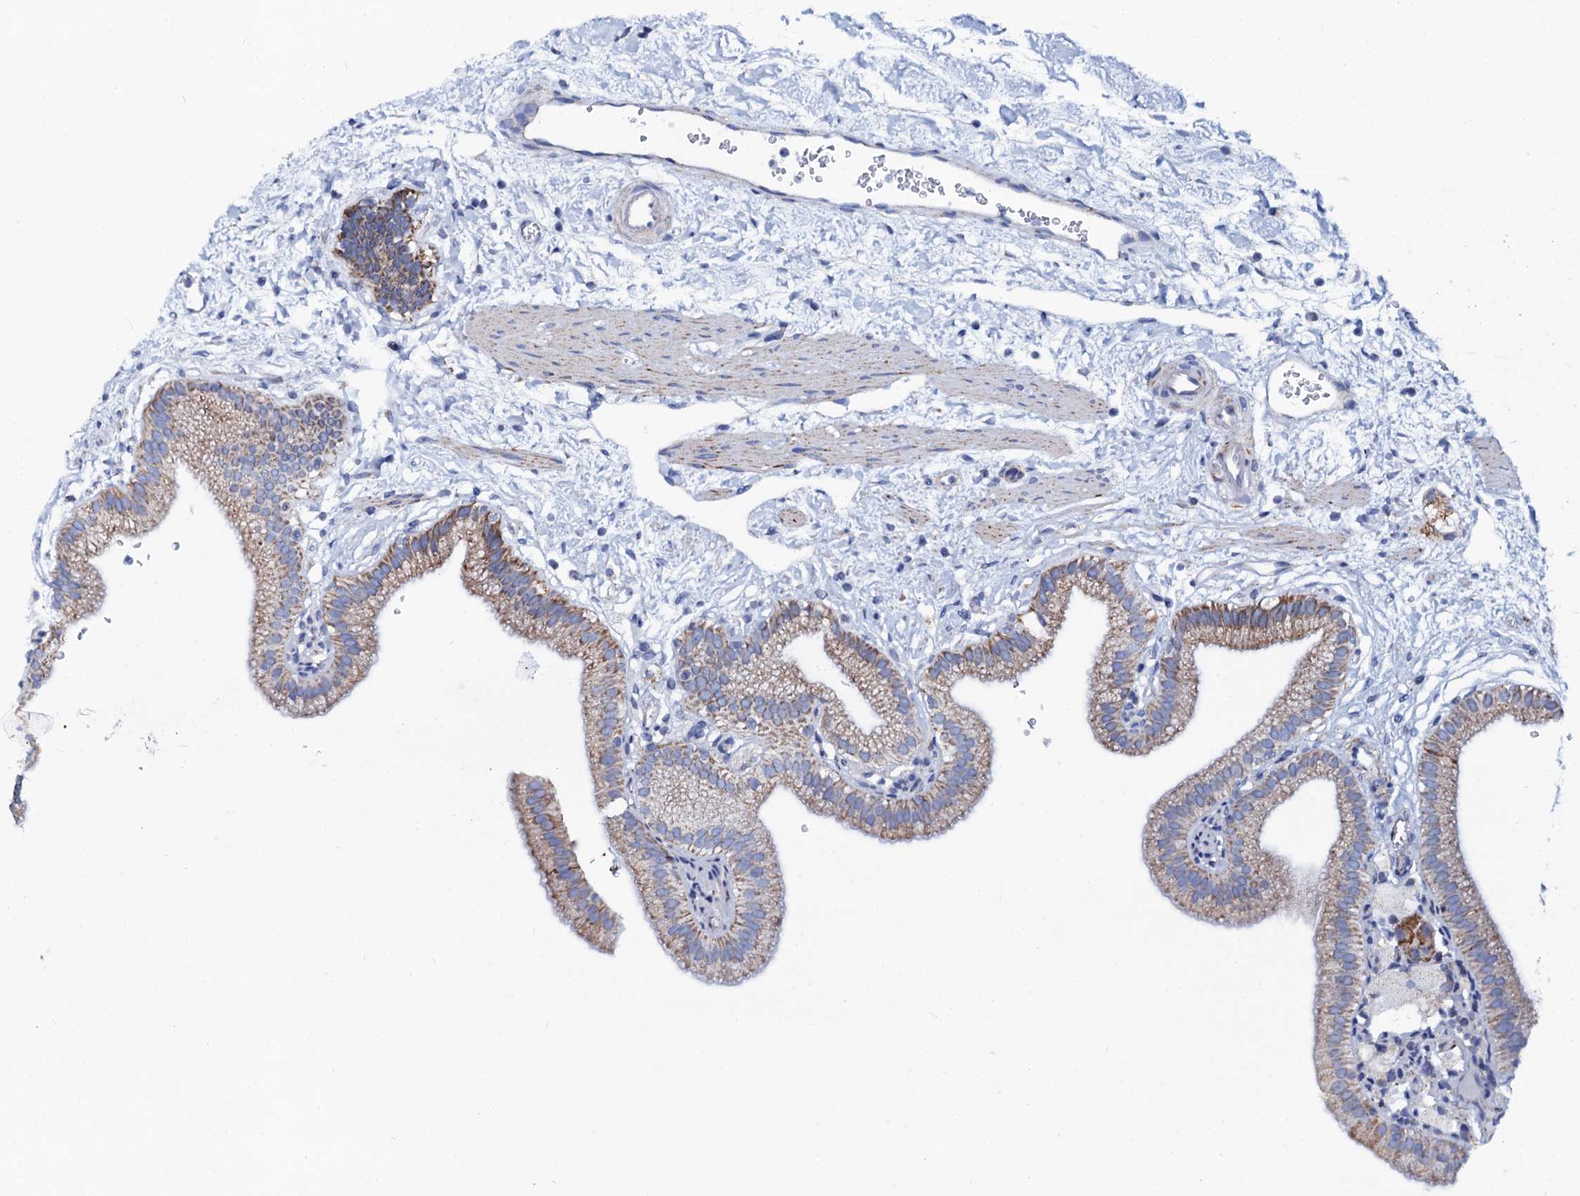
{"staining": {"intensity": "moderate", "quantity": ">75%", "location": "cytoplasmic/membranous"}, "tissue": "gallbladder", "cell_type": "Glandular cells", "image_type": "normal", "snomed": [{"axis": "morphology", "description": "Normal tissue, NOS"}, {"axis": "topography", "description": "Gallbladder"}], "caption": "The immunohistochemical stain labels moderate cytoplasmic/membranous positivity in glandular cells of unremarkable gallbladder. (DAB (3,3'-diaminobenzidine) IHC, brown staining for protein, blue staining for nuclei).", "gene": "SLC37A4", "patient": {"sex": "male", "age": 55}}